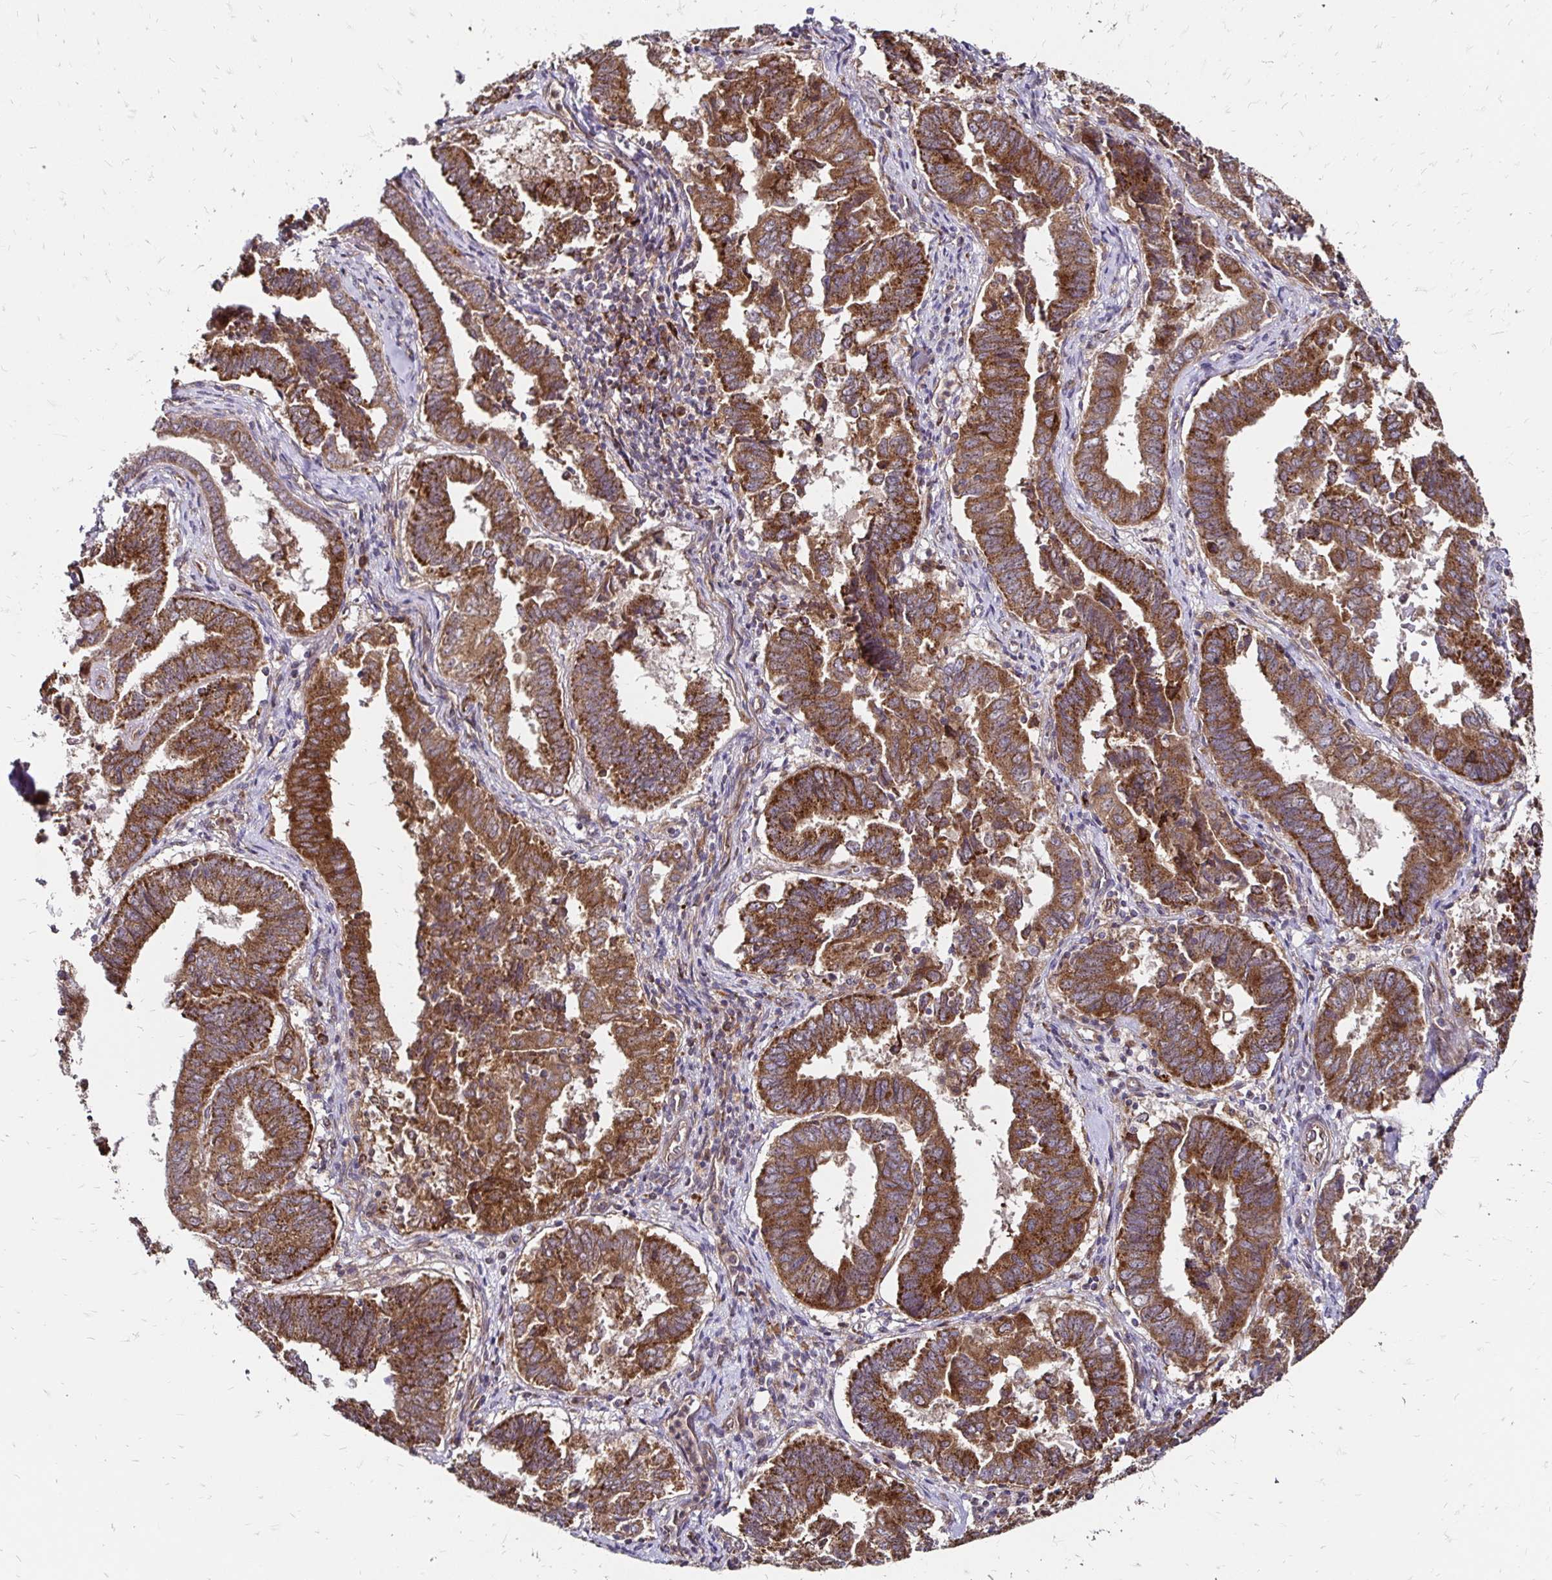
{"staining": {"intensity": "strong", "quantity": ">75%", "location": "cytoplasmic/membranous"}, "tissue": "endometrial cancer", "cell_type": "Tumor cells", "image_type": "cancer", "snomed": [{"axis": "morphology", "description": "Adenocarcinoma, NOS"}, {"axis": "topography", "description": "Endometrium"}], "caption": "Protein staining by IHC demonstrates strong cytoplasmic/membranous positivity in about >75% of tumor cells in endometrial cancer.", "gene": "ZW10", "patient": {"sex": "female", "age": 72}}